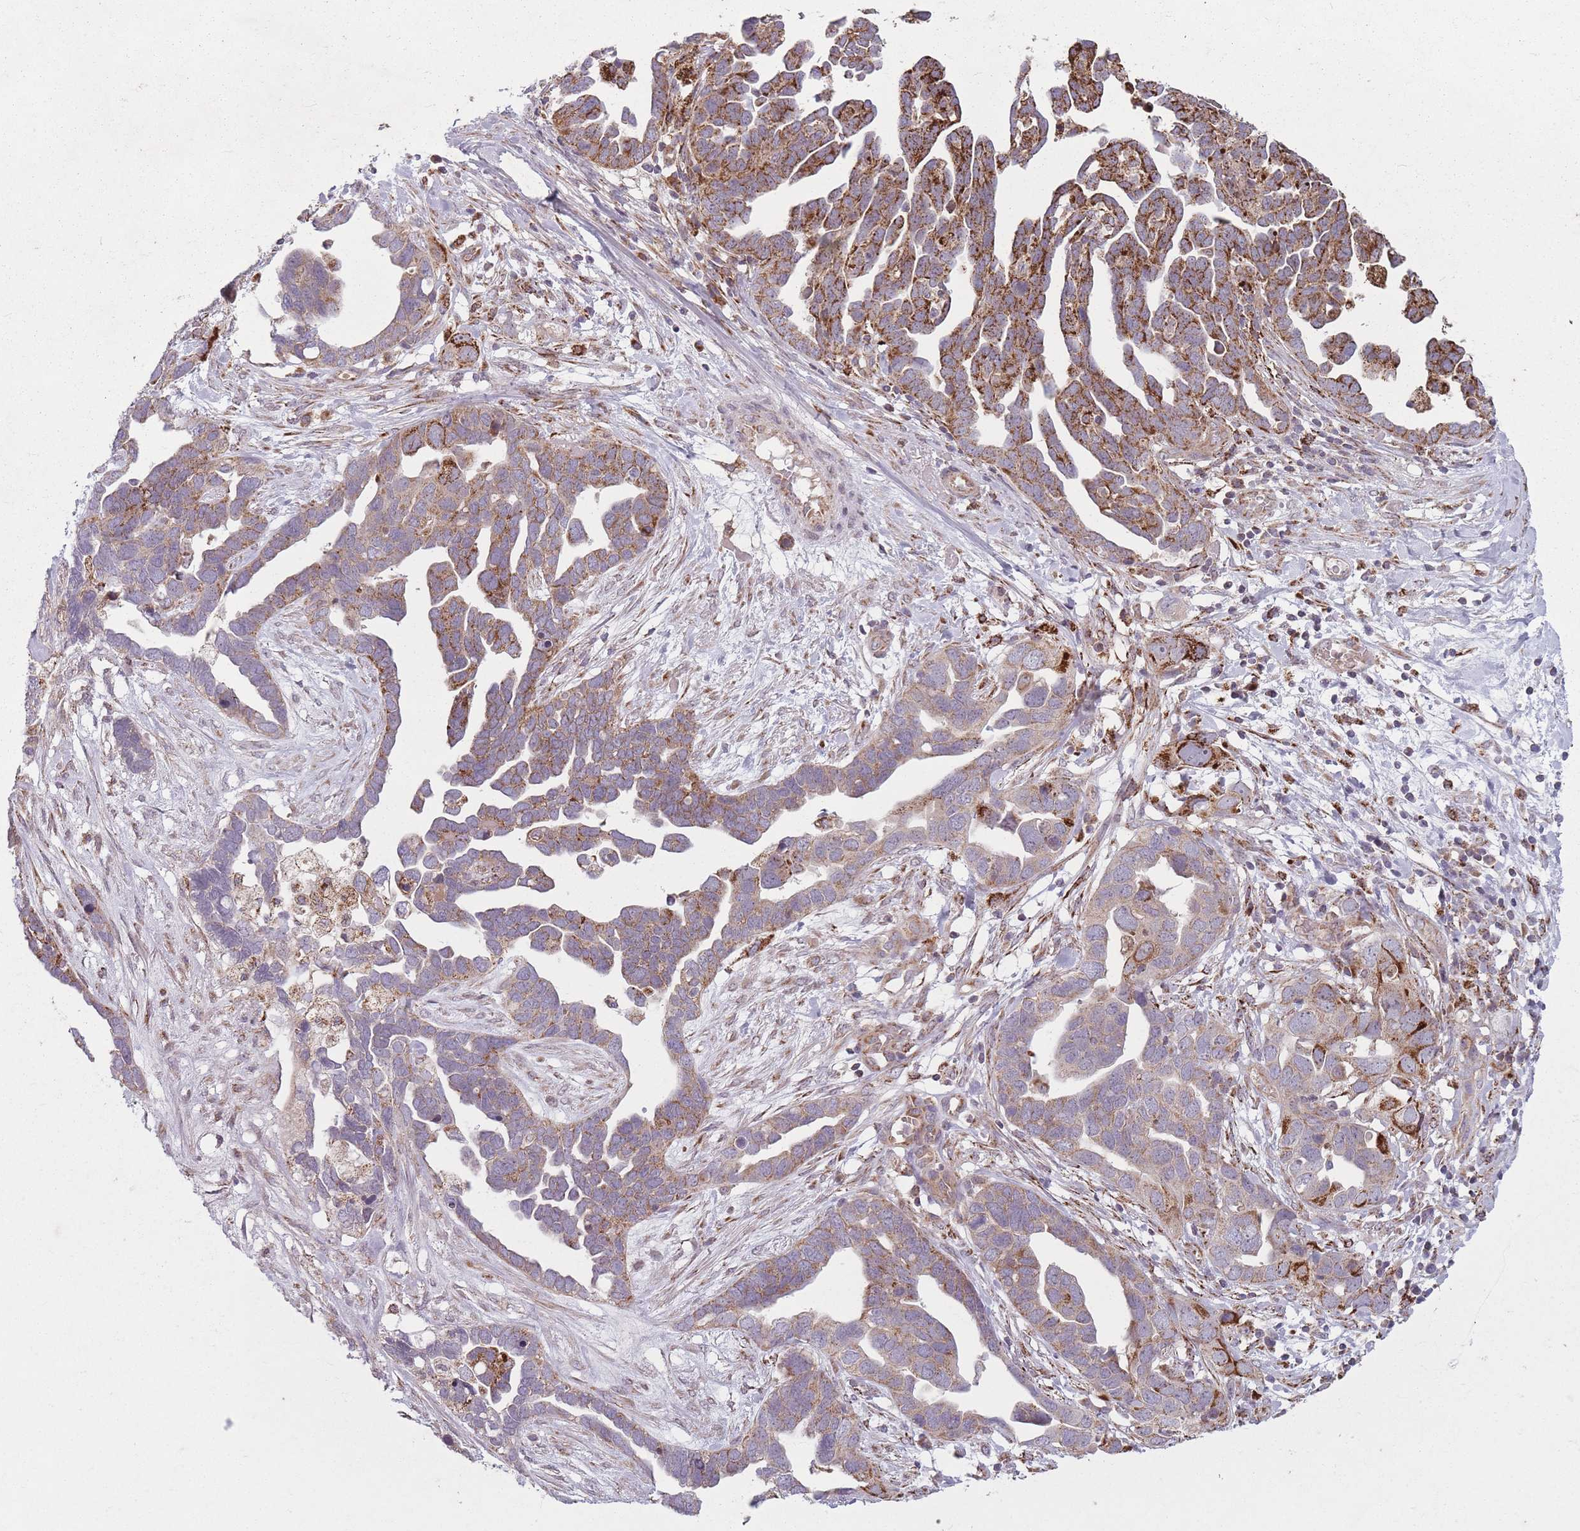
{"staining": {"intensity": "moderate", "quantity": ">75%", "location": "cytoplasmic/membranous"}, "tissue": "ovarian cancer", "cell_type": "Tumor cells", "image_type": "cancer", "snomed": [{"axis": "morphology", "description": "Cystadenocarcinoma, serous, NOS"}, {"axis": "topography", "description": "Ovary"}], "caption": "Ovarian serous cystadenocarcinoma stained for a protein shows moderate cytoplasmic/membranous positivity in tumor cells.", "gene": "OR10Q1", "patient": {"sex": "female", "age": 54}}